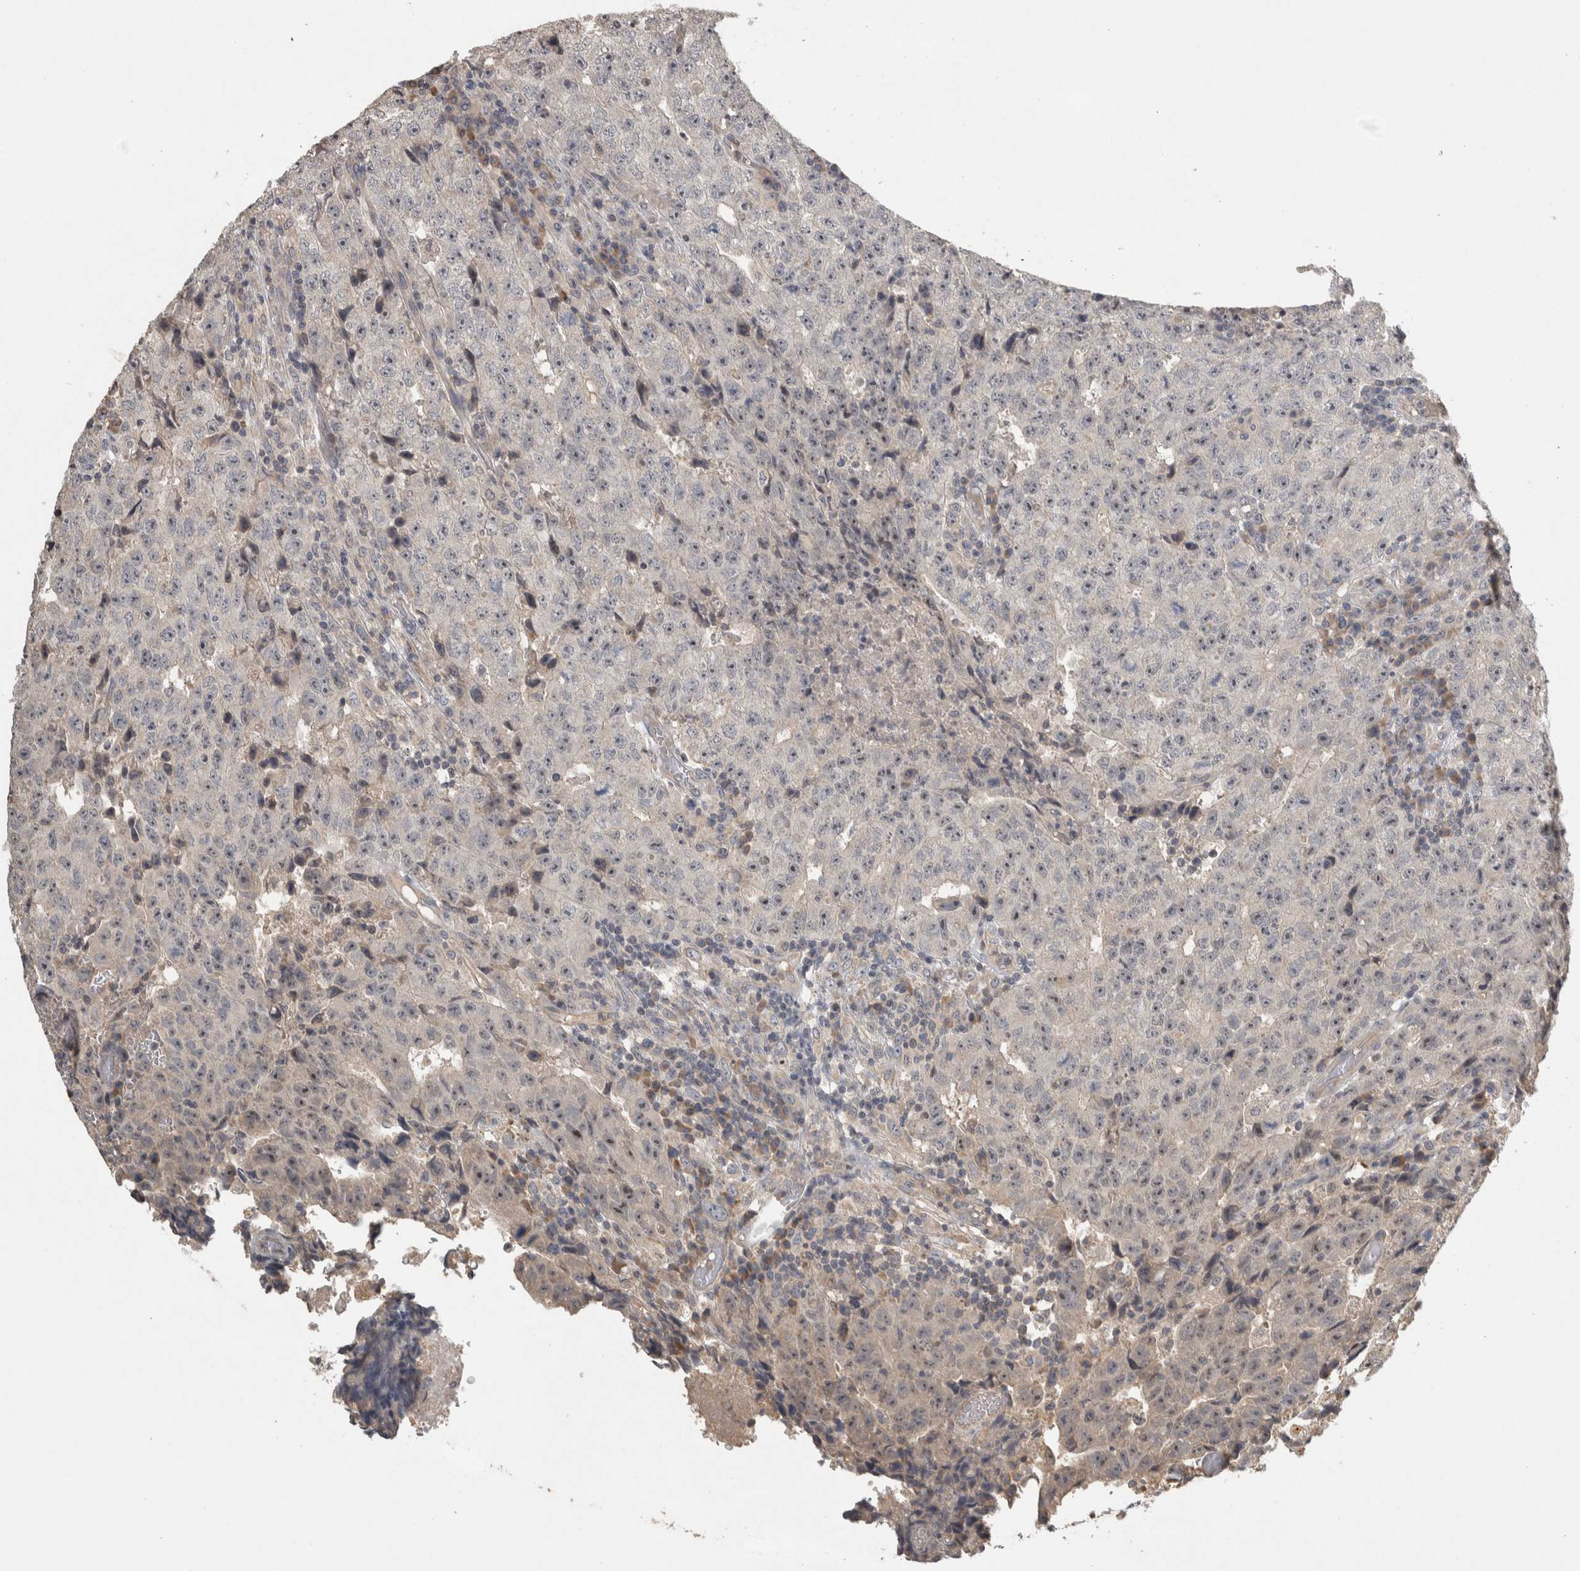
{"staining": {"intensity": "negative", "quantity": "none", "location": "none"}, "tissue": "testis cancer", "cell_type": "Tumor cells", "image_type": "cancer", "snomed": [{"axis": "morphology", "description": "Necrosis, NOS"}, {"axis": "morphology", "description": "Carcinoma, Embryonal, NOS"}, {"axis": "topography", "description": "Testis"}], "caption": "Immunohistochemical staining of human testis embryonal carcinoma exhibits no significant positivity in tumor cells.", "gene": "EIF3H", "patient": {"sex": "male", "age": 19}}